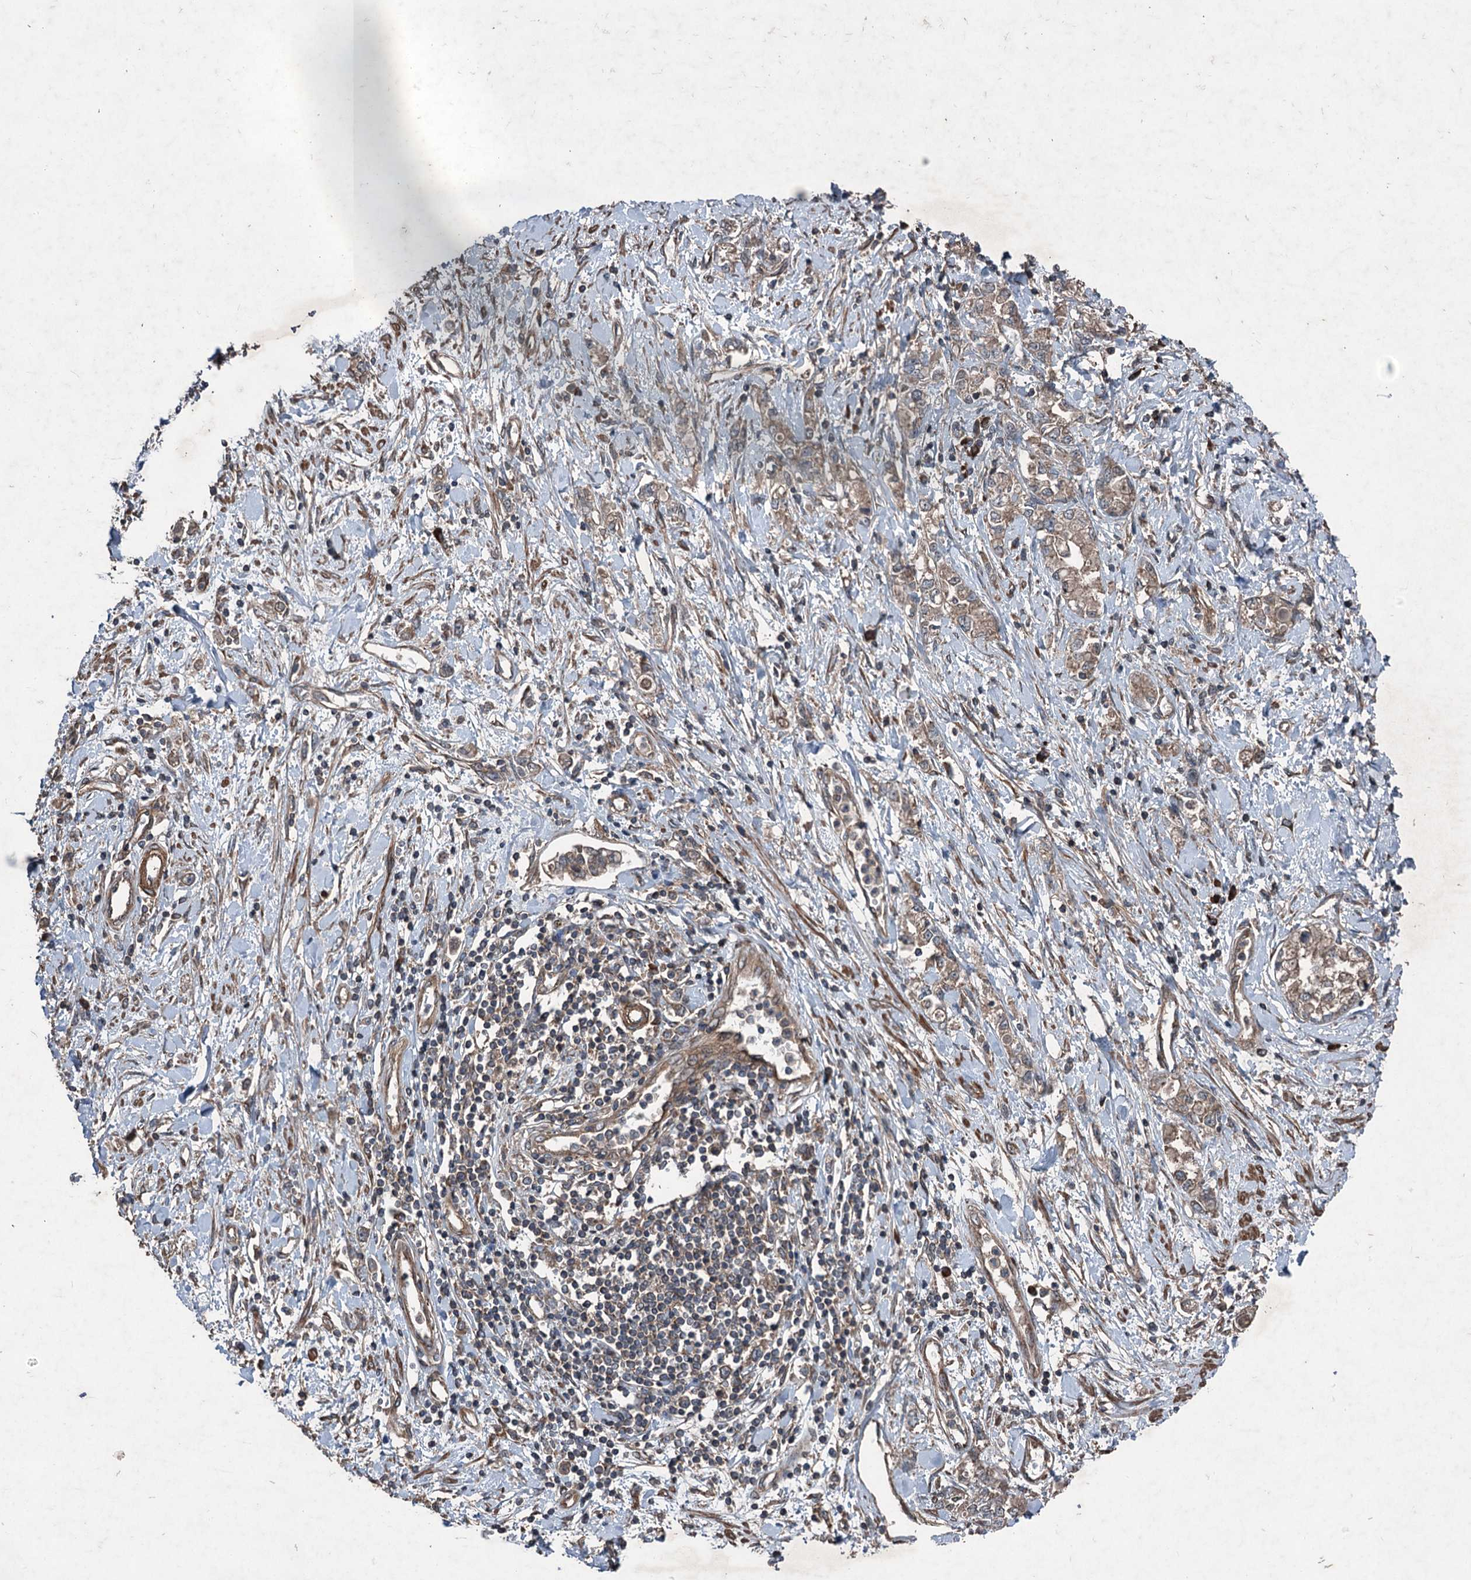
{"staining": {"intensity": "weak", "quantity": ">75%", "location": "cytoplasmic/membranous"}, "tissue": "stomach cancer", "cell_type": "Tumor cells", "image_type": "cancer", "snomed": [{"axis": "morphology", "description": "Adenocarcinoma, NOS"}, {"axis": "topography", "description": "Stomach"}], "caption": "The micrograph reveals a brown stain indicating the presence of a protein in the cytoplasmic/membranous of tumor cells in adenocarcinoma (stomach).", "gene": "RNF214", "patient": {"sex": "female", "age": 76}}